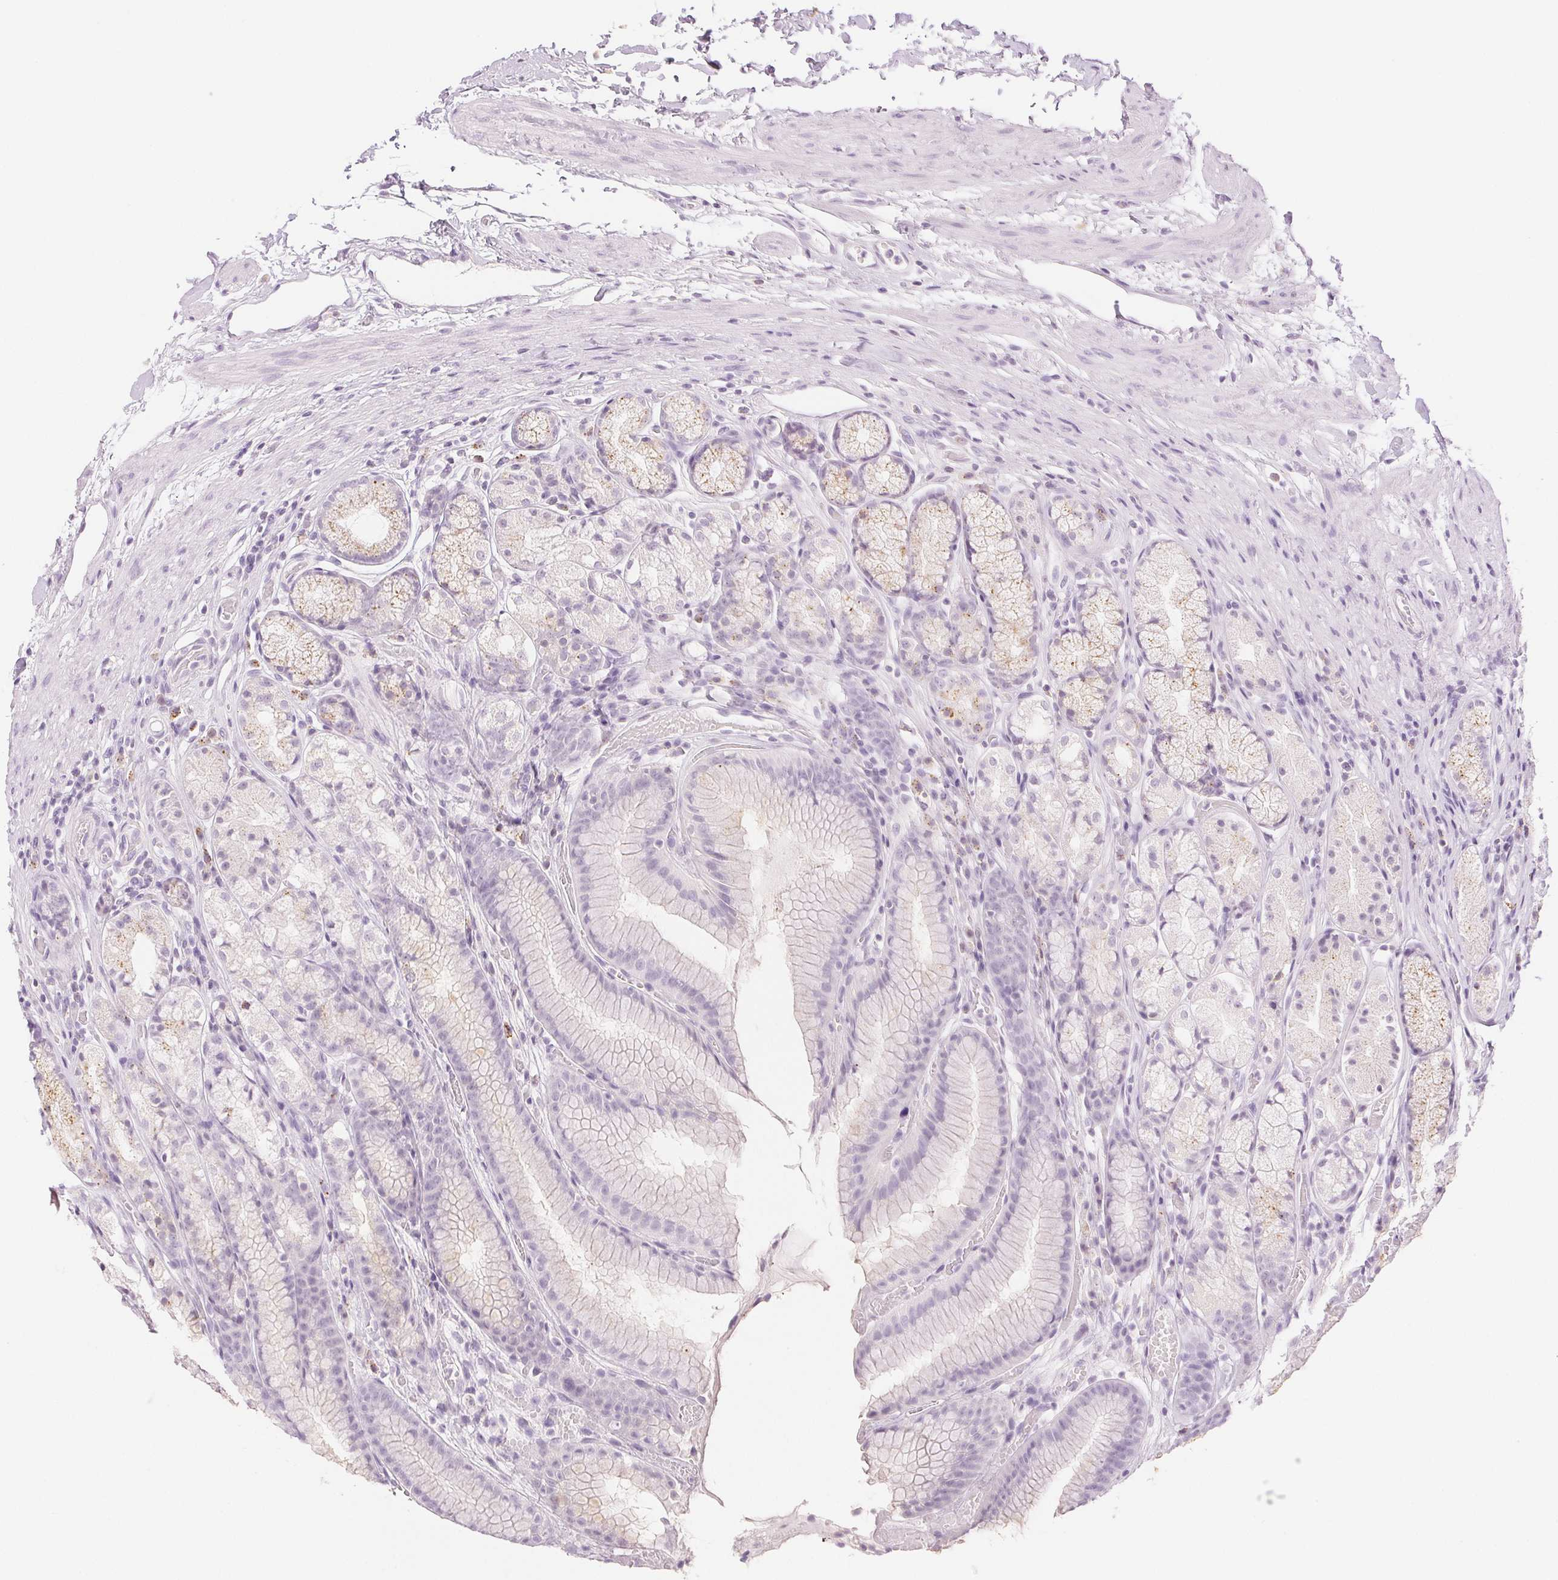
{"staining": {"intensity": "weak", "quantity": "<25%", "location": "cytoplasmic/membranous"}, "tissue": "stomach", "cell_type": "Glandular cells", "image_type": "normal", "snomed": [{"axis": "morphology", "description": "Normal tissue, NOS"}, {"axis": "topography", "description": "Stomach"}], "caption": "DAB immunohistochemical staining of unremarkable stomach shows no significant staining in glandular cells.", "gene": "SLC5A2", "patient": {"sex": "male", "age": 70}}